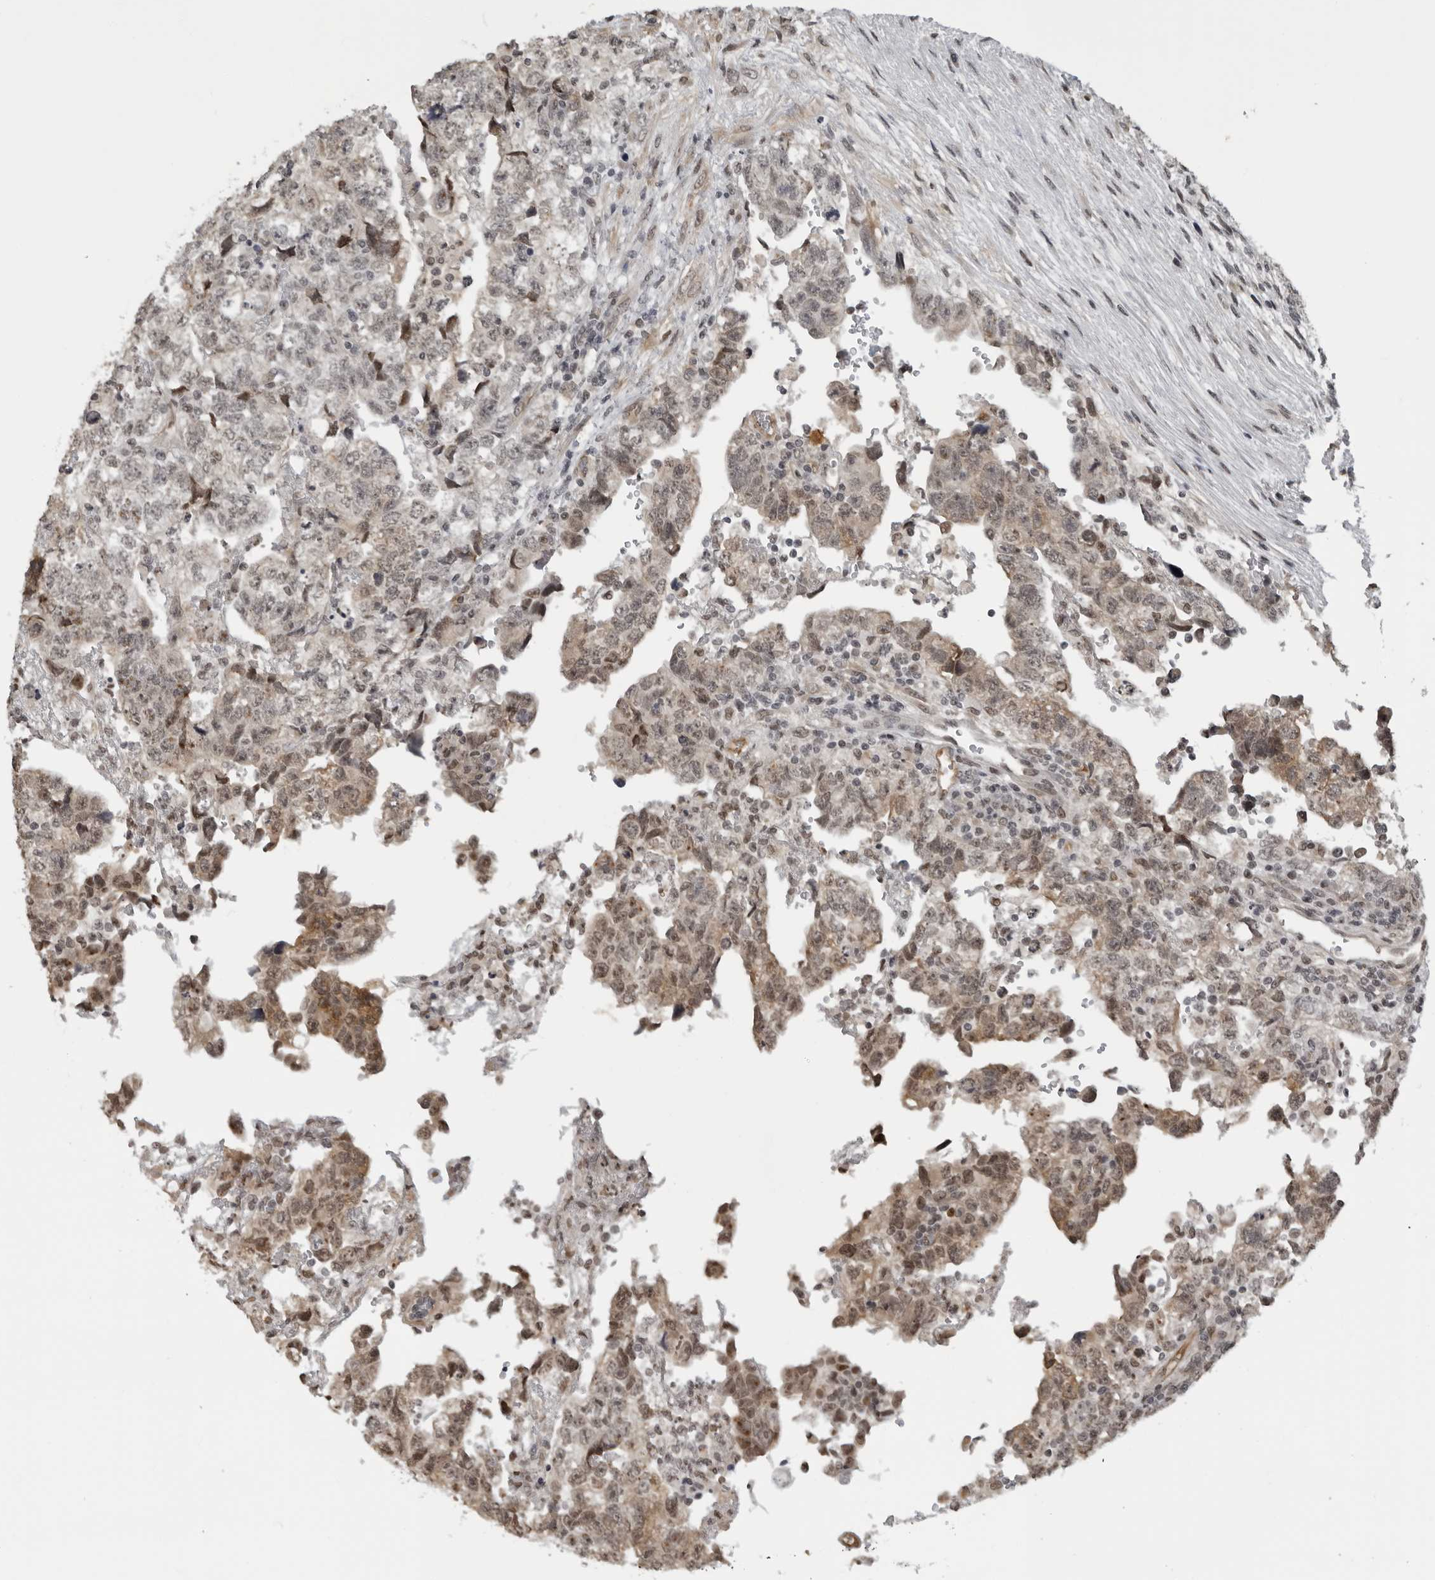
{"staining": {"intensity": "moderate", "quantity": ">75%", "location": "cytoplasmic/membranous,nuclear"}, "tissue": "testis cancer", "cell_type": "Tumor cells", "image_type": "cancer", "snomed": [{"axis": "morphology", "description": "Normal tissue, NOS"}, {"axis": "morphology", "description": "Carcinoma, Embryonal, NOS"}, {"axis": "topography", "description": "Testis"}], "caption": "Testis cancer (embryonal carcinoma) was stained to show a protein in brown. There is medium levels of moderate cytoplasmic/membranous and nuclear positivity in approximately >75% of tumor cells.", "gene": "MAF", "patient": {"sex": "male", "age": 36}}